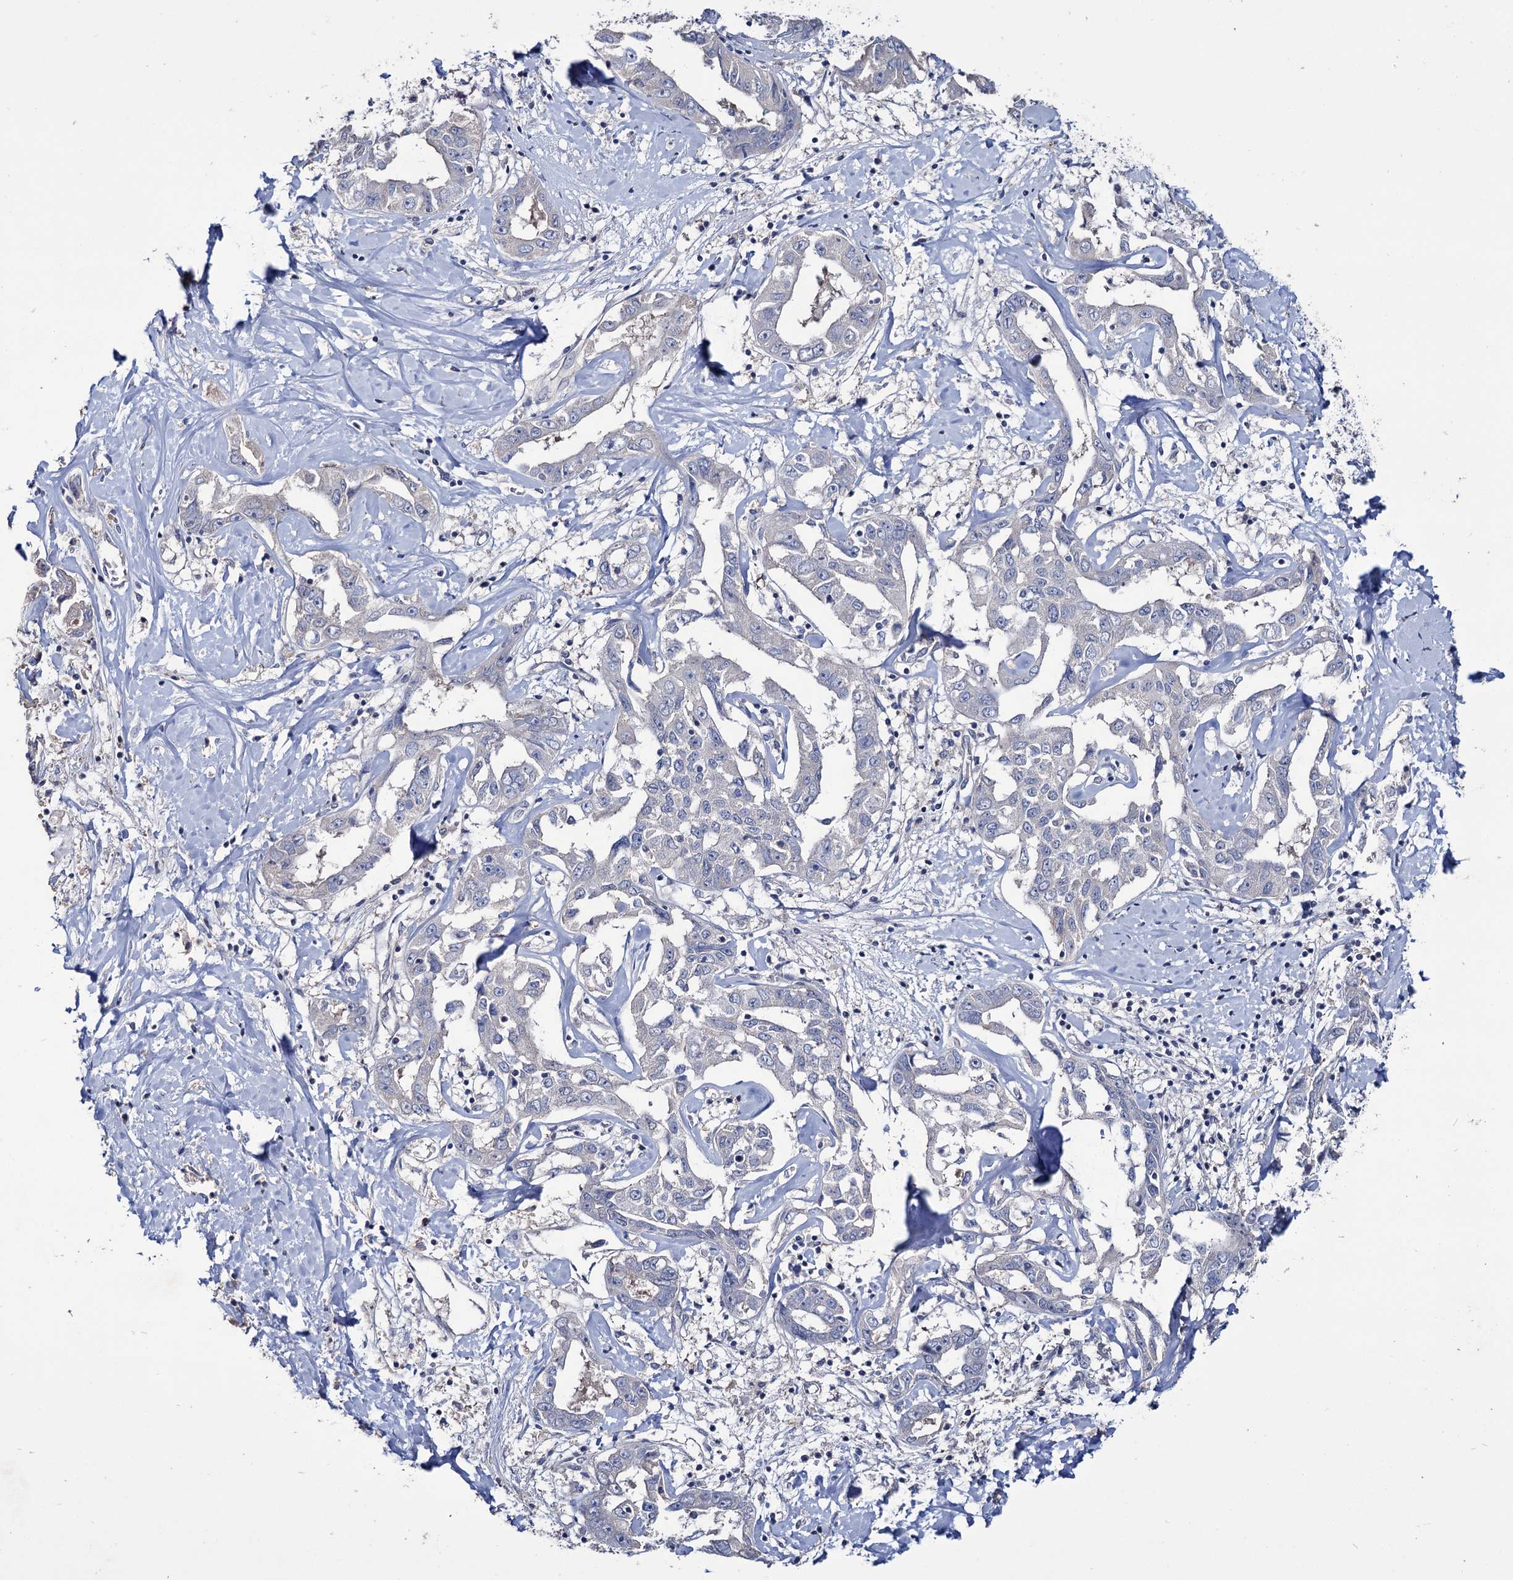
{"staining": {"intensity": "negative", "quantity": "none", "location": "none"}, "tissue": "liver cancer", "cell_type": "Tumor cells", "image_type": "cancer", "snomed": [{"axis": "morphology", "description": "Cholangiocarcinoma"}, {"axis": "topography", "description": "Liver"}], "caption": "High magnification brightfield microscopy of cholangiocarcinoma (liver) stained with DAB (brown) and counterstained with hematoxylin (blue): tumor cells show no significant expression.", "gene": "EPB41L5", "patient": {"sex": "male", "age": 59}}